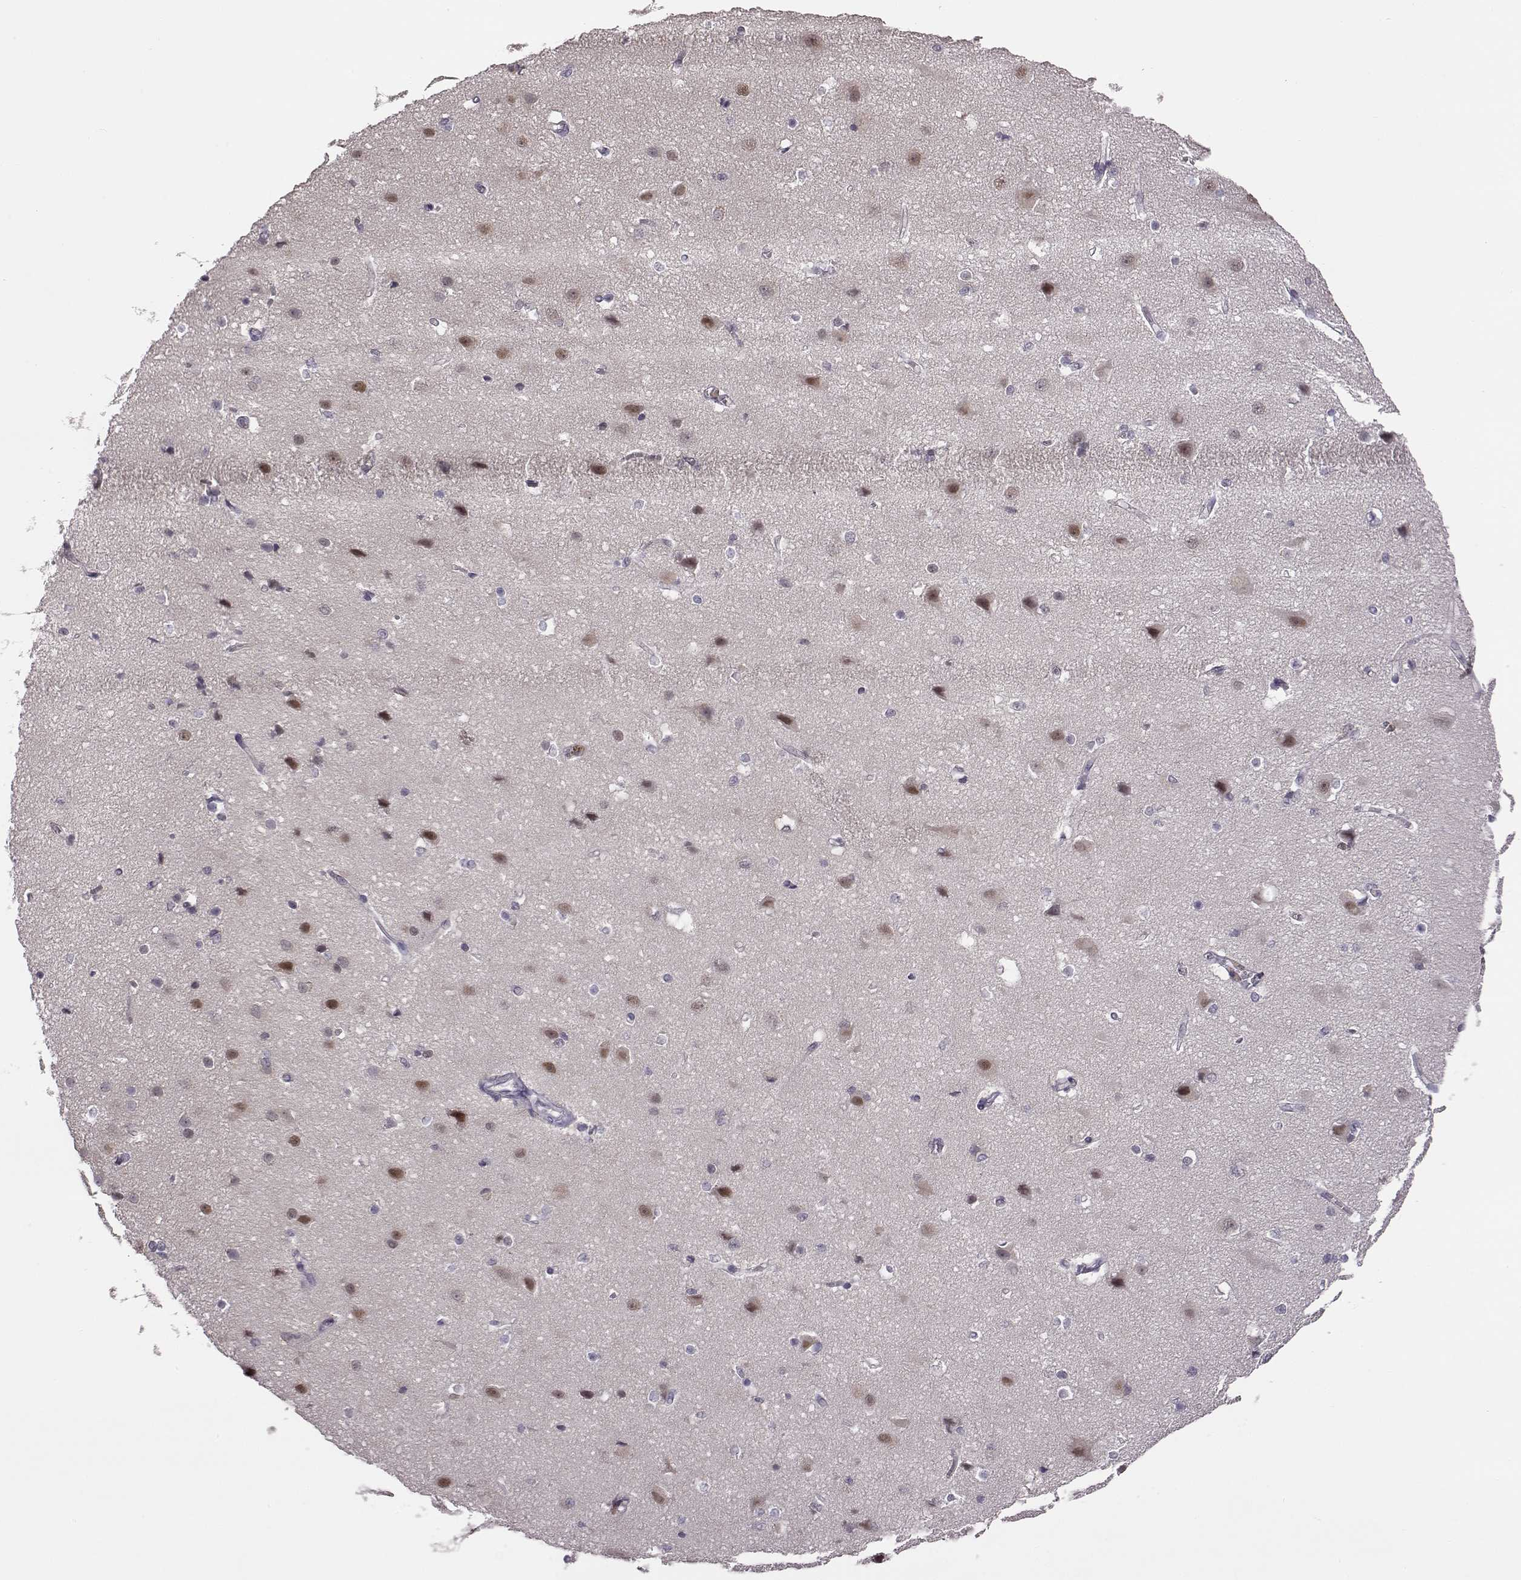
{"staining": {"intensity": "negative", "quantity": "none", "location": "none"}, "tissue": "cerebral cortex", "cell_type": "Endothelial cells", "image_type": "normal", "snomed": [{"axis": "morphology", "description": "Normal tissue, NOS"}, {"axis": "topography", "description": "Cerebral cortex"}], "caption": "IHC micrograph of benign human cerebral cortex stained for a protein (brown), which shows no positivity in endothelial cells.", "gene": "C10orf62", "patient": {"sex": "male", "age": 37}}